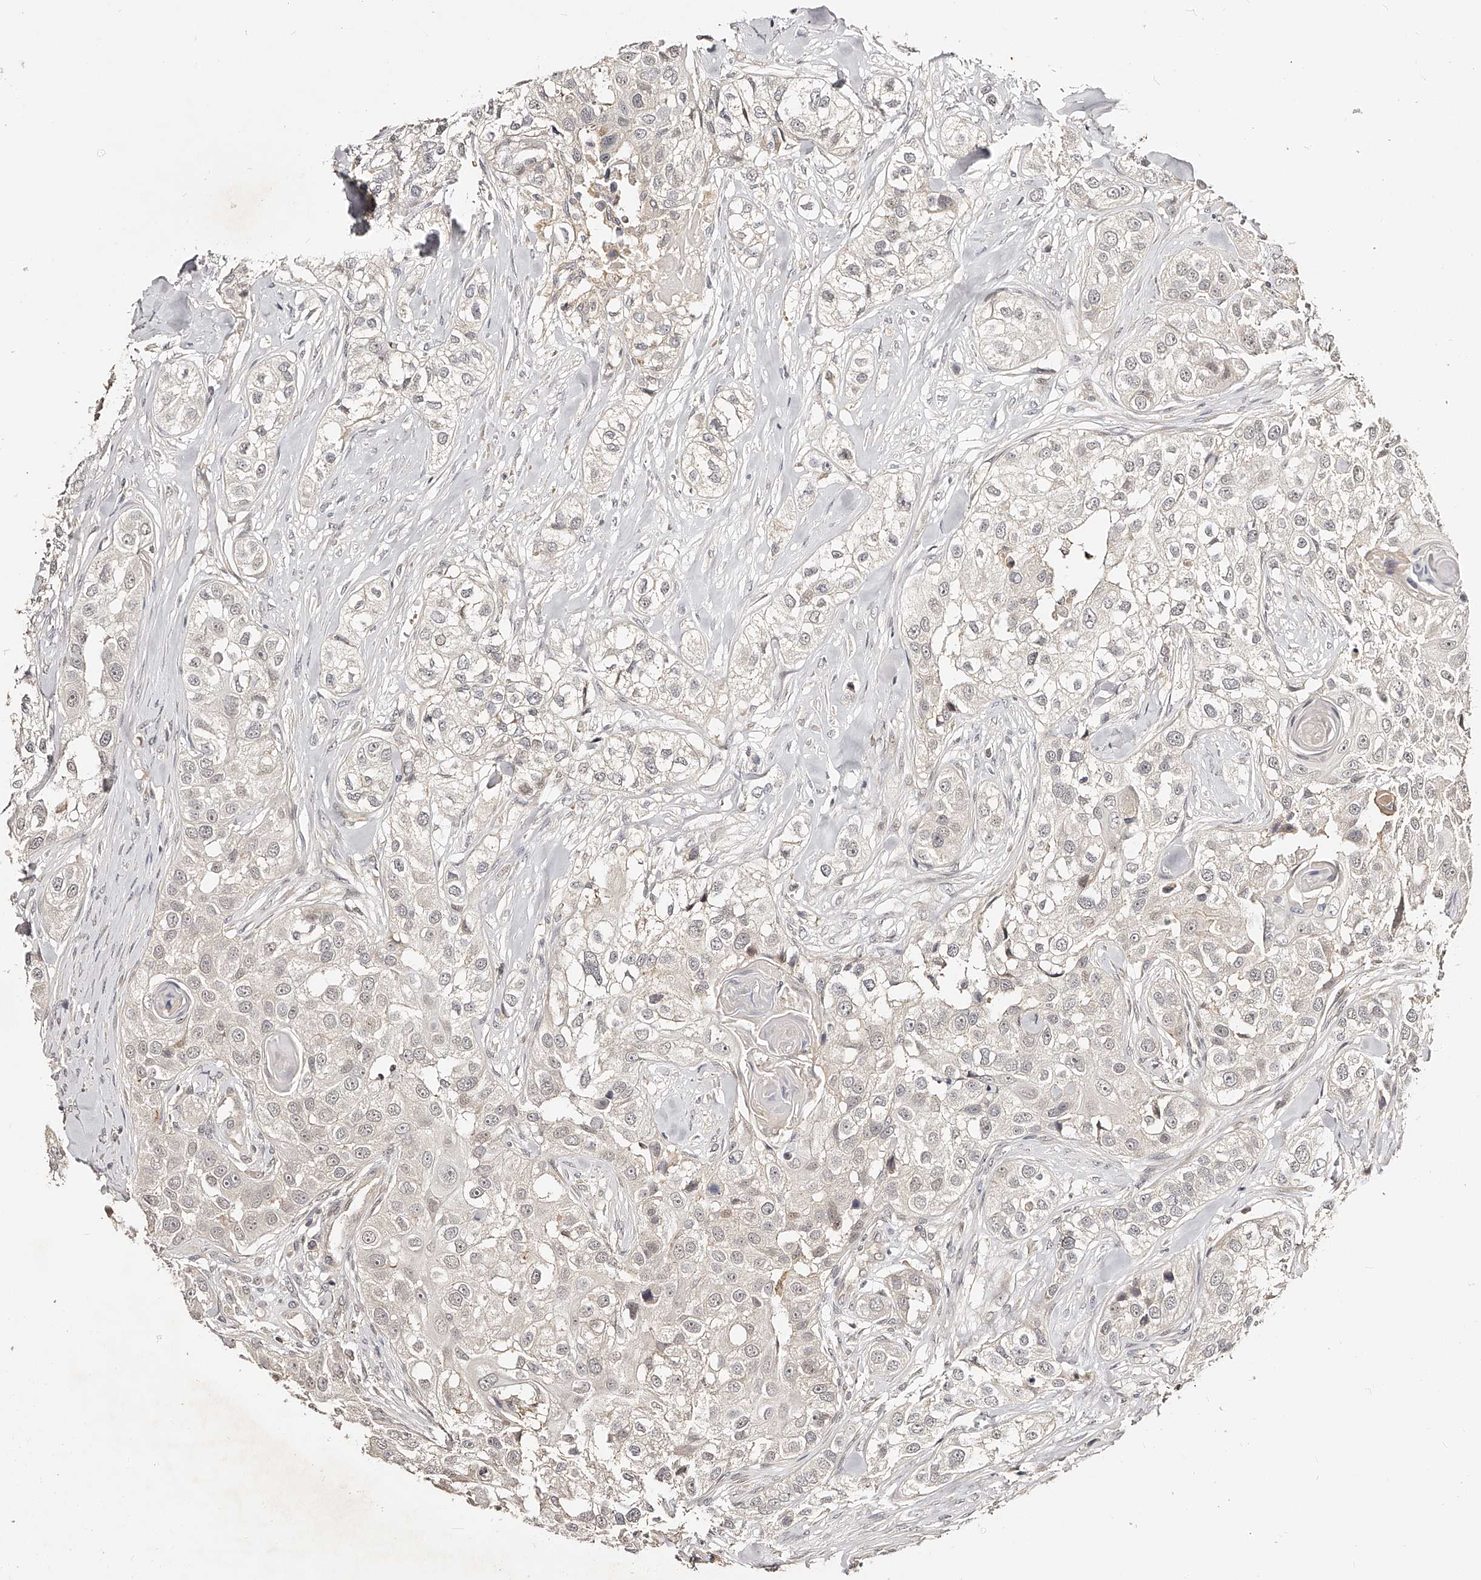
{"staining": {"intensity": "negative", "quantity": "none", "location": "none"}, "tissue": "head and neck cancer", "cell_type": "Tumor cells", "image_type": "cancer", "snomed": [{"axis": "morphology", "description": "Normal tissue, NOS"}, {"axis": "morphology", "description": "Squamous cell carcinoma, NOS"}, {"axis": "topography", "description": "Skeletal muscle"}, {"axis": "topography", "description": "Head-Neck"}], "caption": "Immunohistochemical staining of human head and neck cancer reveals no significant expression in tumor cells.", "gene": "ZNF789", "patient": {"sex": "male", "age": 51}}